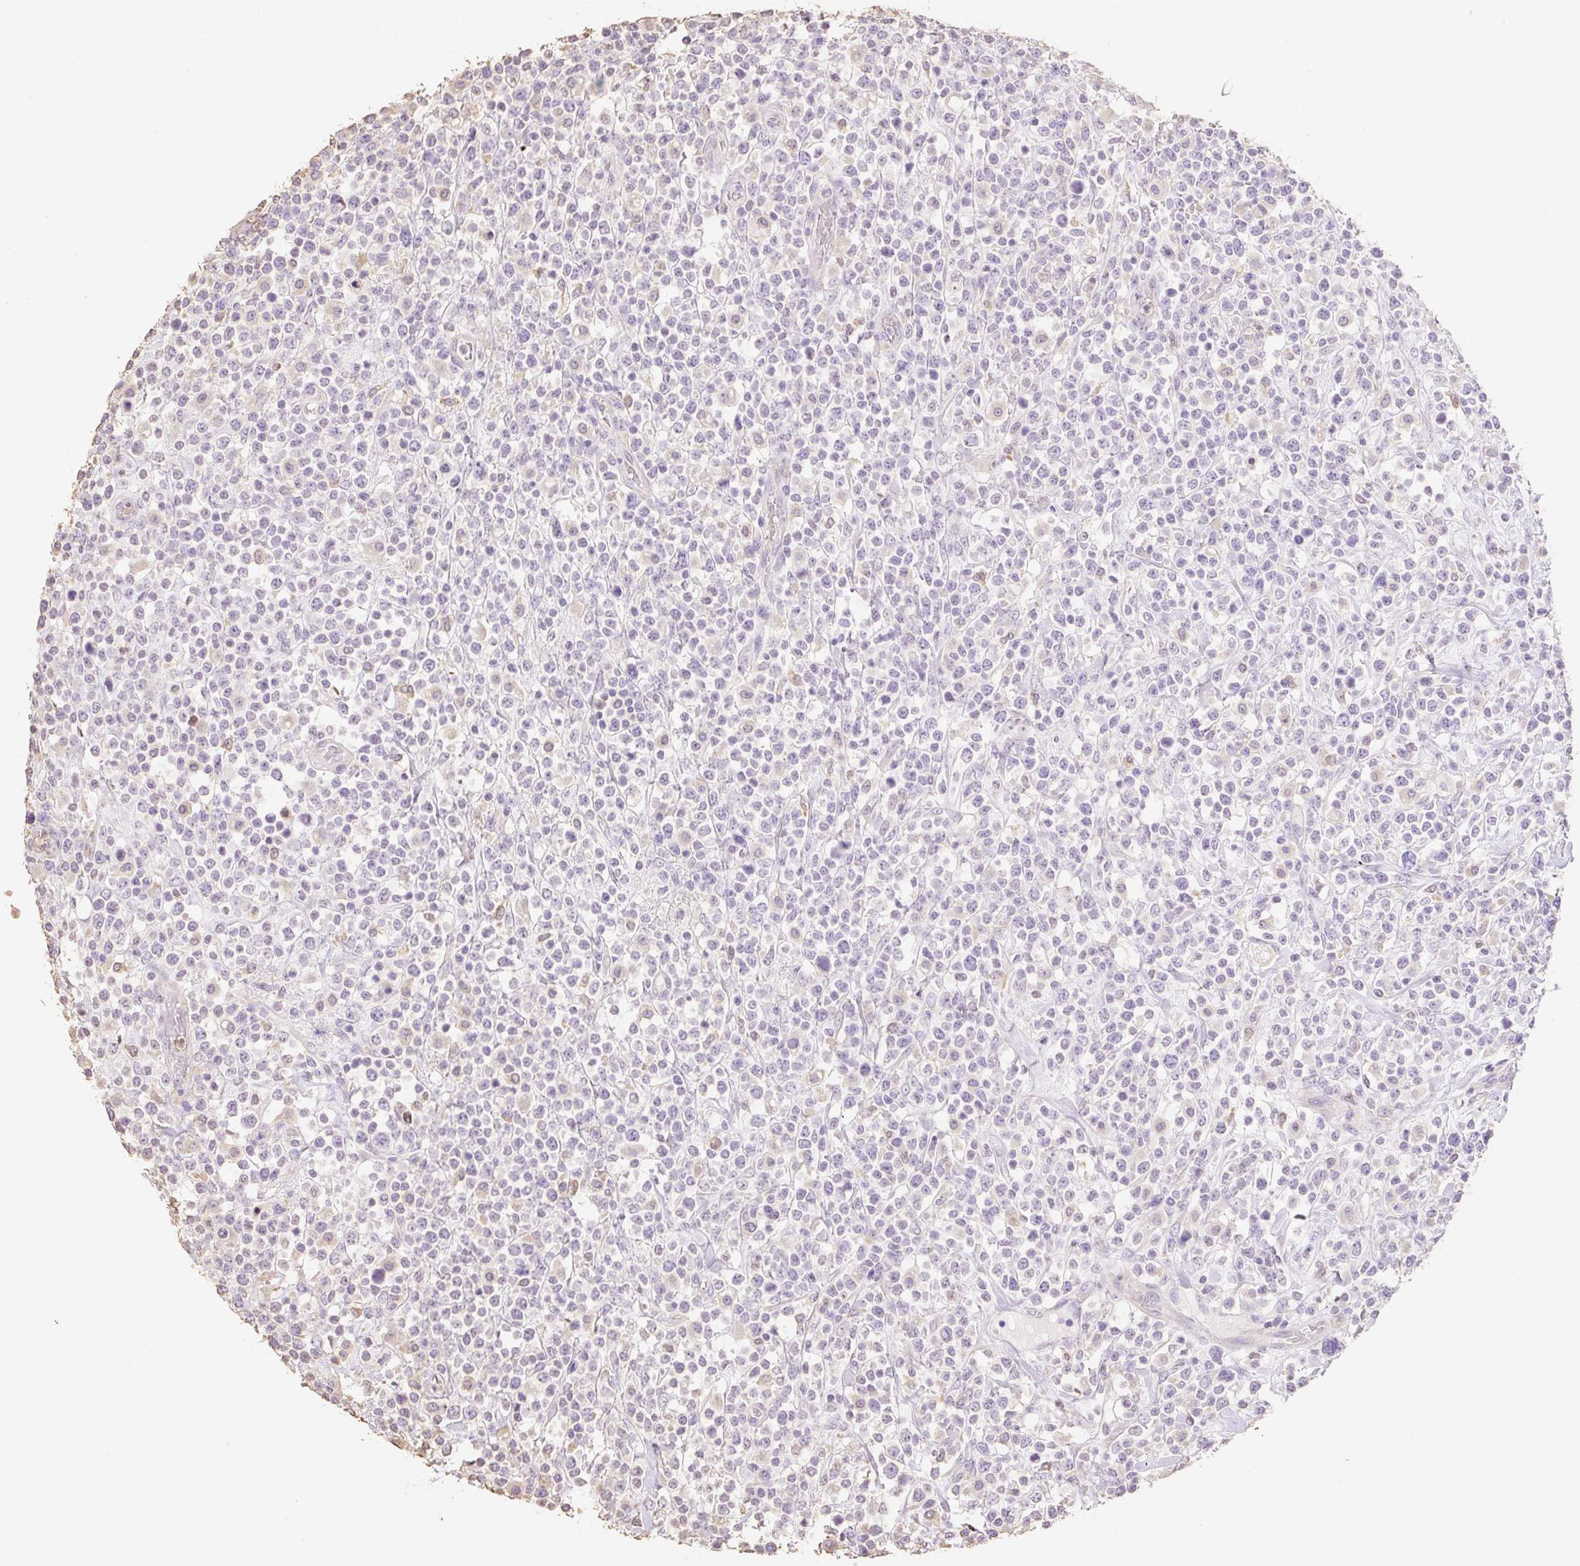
{"staining": {"intensity": "negative", "quantity": "none", "location": "none"}, "tissue": "lymphoma", "cell_type": "Tumor cells", "image_type": "cancer", "snomed": [{"axis": "morphology", "description": "Malignant lymphoma, non-Hodgkin's type, High grade"}, {"axis": "topography", "description": "Colon"}], "caption": "Tumor cells show no significant protein staining in lymphoma. Brightfield microscopy of immunohistochemistry stained with DAB (3,3'-diaminobenzidine) (brown) and hematoxylin (blue), captured at high magnification.", "gene": "MBOAT7", "patient": {"sex": "female", "age": 53}}